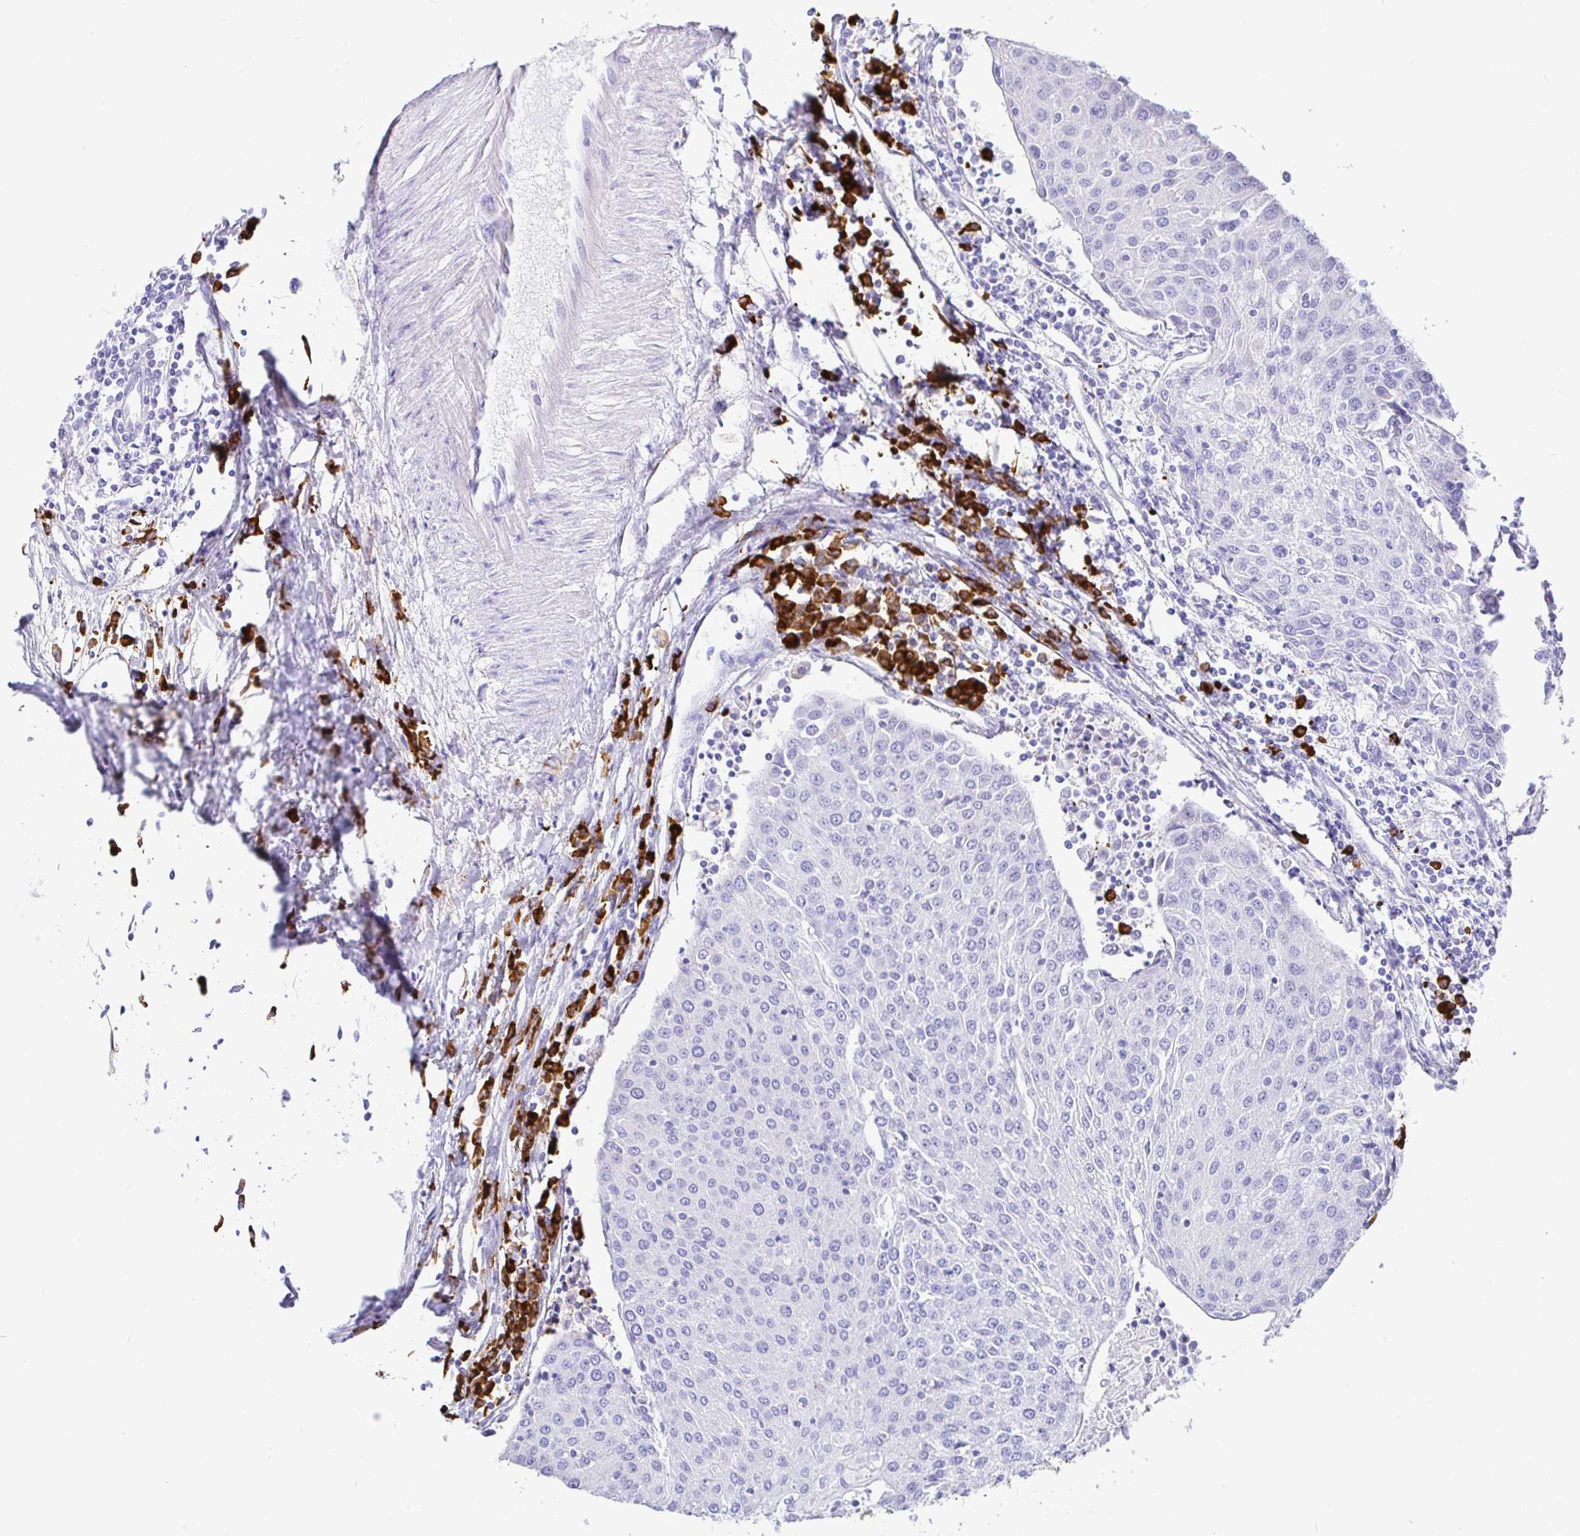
{"staining": {"intensity": "negative", "quantity": "none", "location": "none"}, "tissue": "urothelial cancer", "cell_type": "Tumor cells", "image_type": "cancer", "snomed": [{"axis": "morphology", "description": "Urothelial carcinoma, High grade"}, {"axis": "topography", "description": "Urinary bladder"}], "caption": "The photomicrograph shows no significant positivity in tumor cells of urothelial carcinoma (high-grade).", "gene": "CCDC62", "patient": {"sex": "female", "age": 85}}